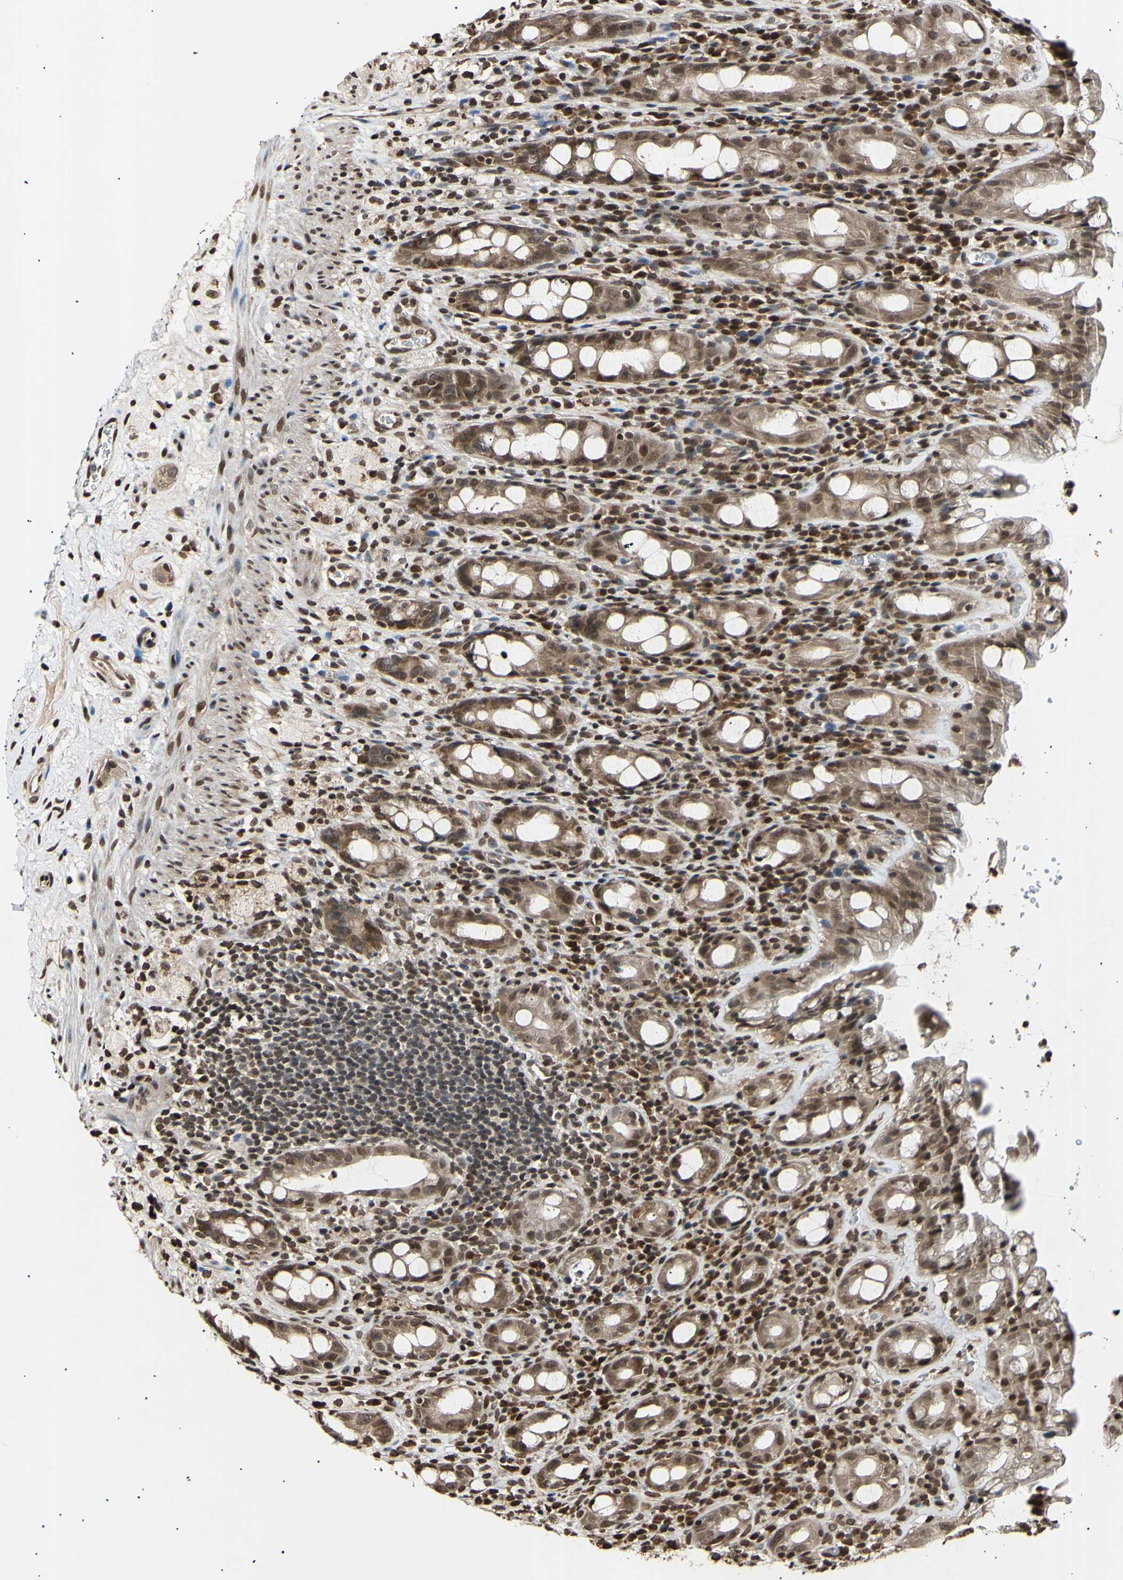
{"staining": {"intensity": "moderate", "quantity": ">75%", "location": "cytoplasmic/membranous,nuclear"}, "tissue": "rectum", "cell_type": "Glandular cells", "image_type": "normal", "snomed": [{"axis": "morphology", "description": "Normal tissue, NOS"}, {"axis": "topography", "description": "Rectum"}], "caption": "Immunohistochemistry (DAB (3,3'-diaminobenzidine)) staining of normal rectum shows moderate cytoplasmic/membranous,nuclear protein positivity in about >75% of glandular cells.", "gene": "ANAPC7", "patient": {"sex": "male", "age": 44}}